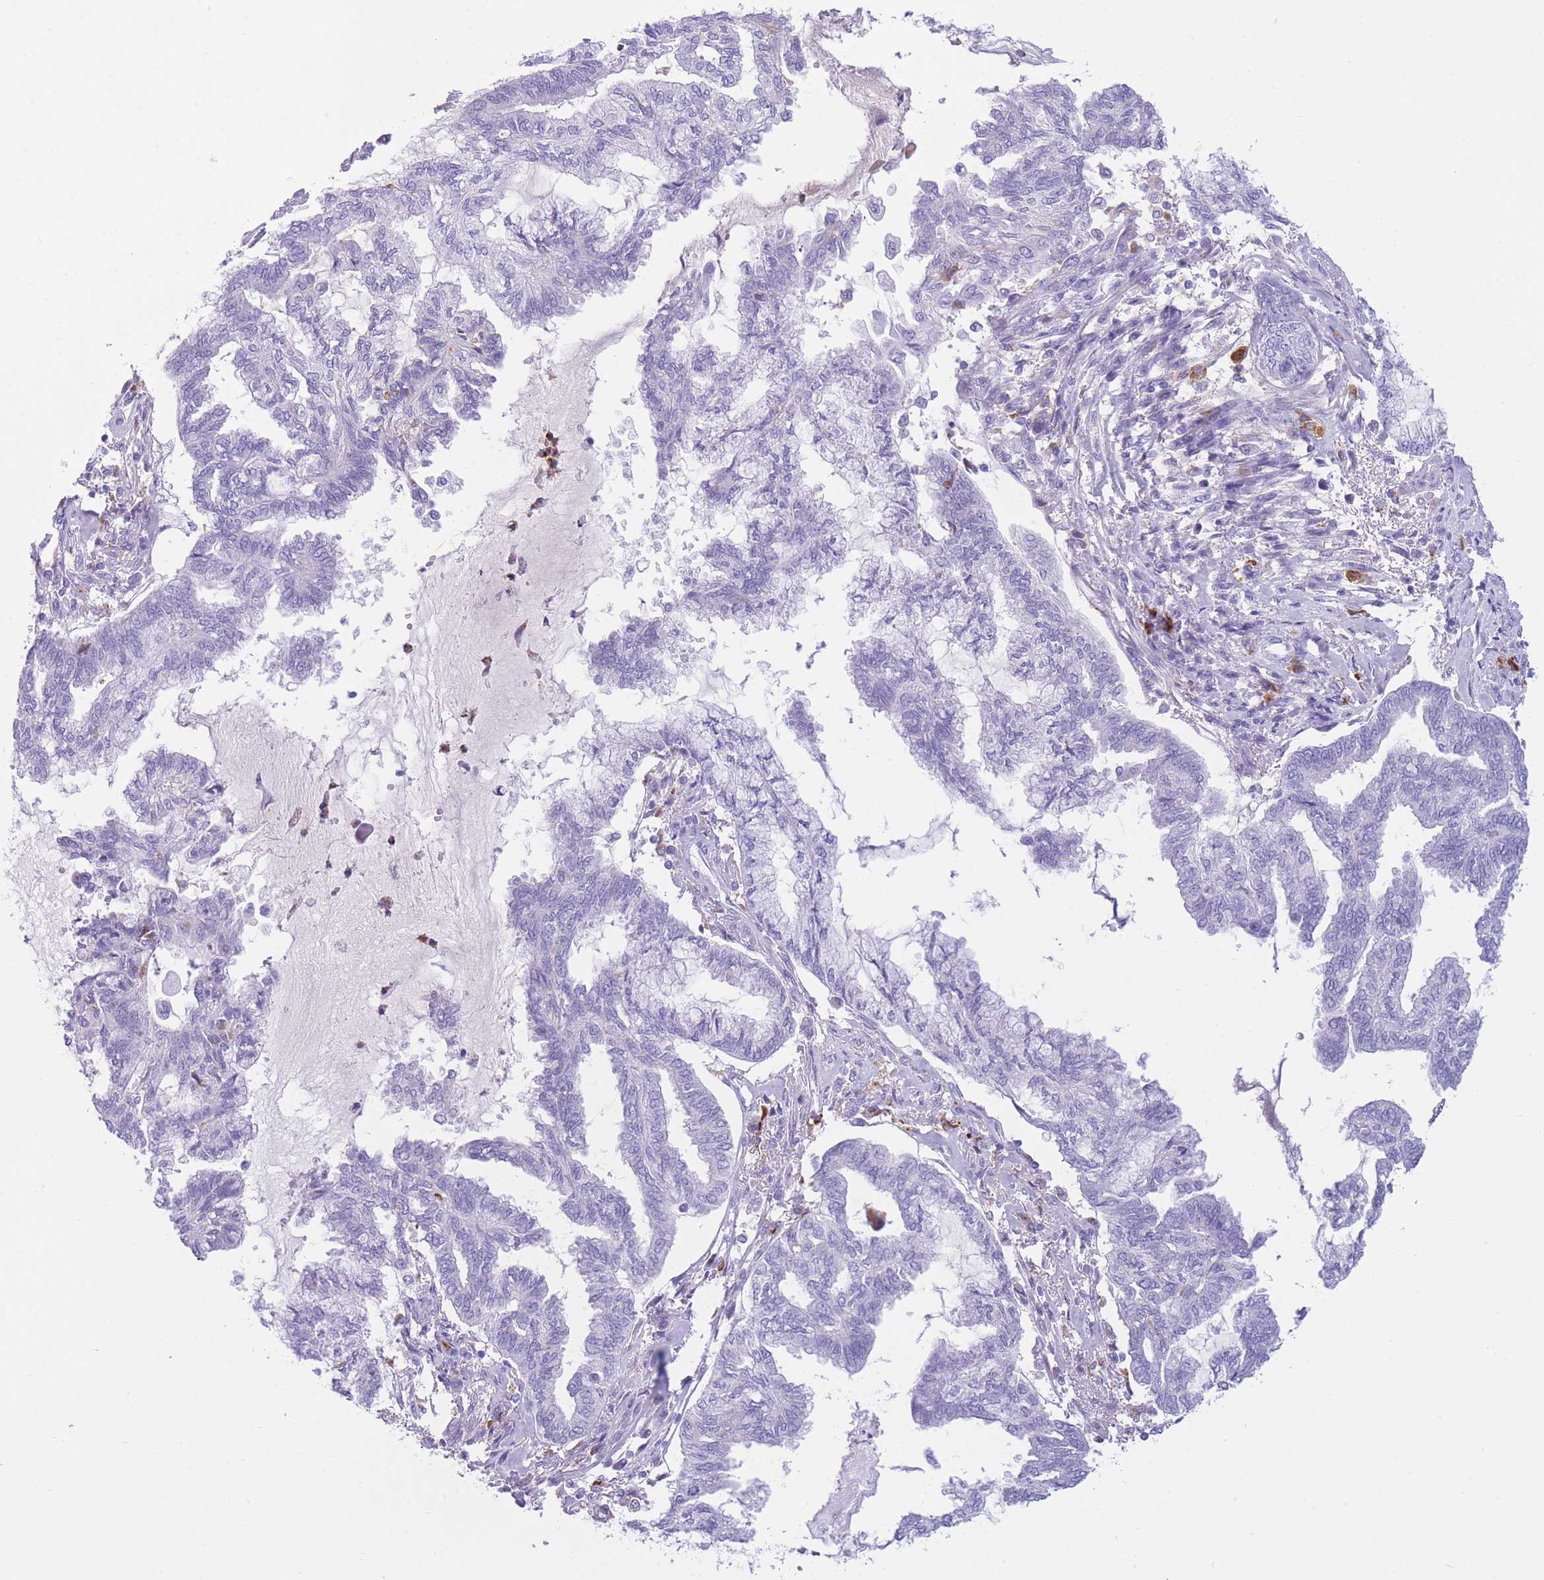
{"staining": {"intensity": "negative", "quantity": "none", "location": "none"}, "tissue": "endometrial cancer", "cell_type": "Tumor cells", "image_type": "cancer", "snomed": [{"axis": "morphology", "description": "Adenocarcinoma, NOS"}, {"axis": "topography", "description": "Endometrium"}], "caption": "Immunohistochemistry micrograph of human adenocarcinoma (endometrial) stained for a protein (brown), which reveals no expression in tumor cells. Nuclei are stained in blue.", "gene": "PLBD1", "patient": {"sex": "female", "age": 86}}